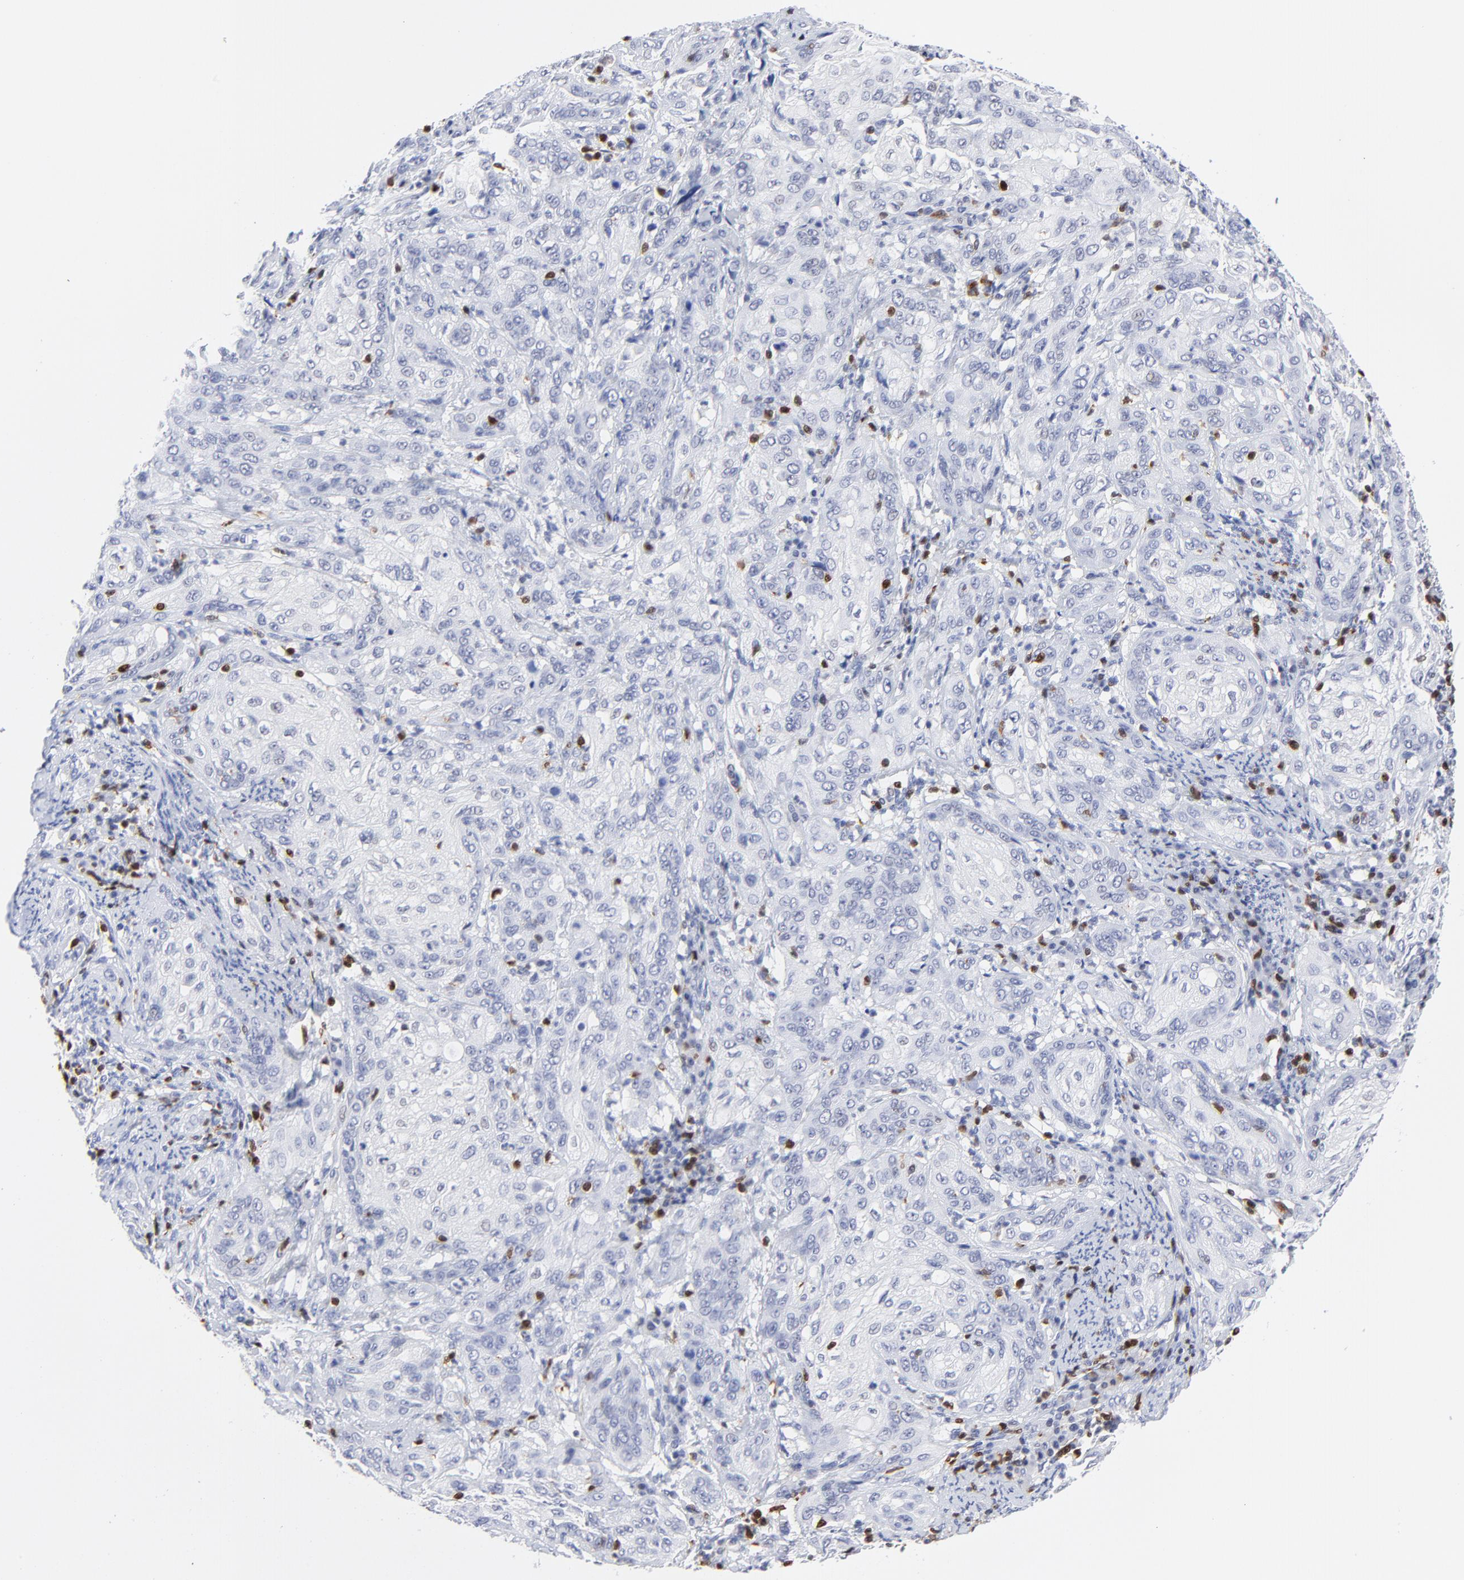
{"staining": {"intensity": "negative", "quantity": "none", "location": "none"}, "tissue": "cervical cancer", "cell_type": "Tumor cells", "image_type": "cancer", "snomed": [{"axis": "morphology", "description": "Squamous cell carcinoma, NOS"}, {"axis": "topography", "description": "Cervix"}], "caption": "High power microscopy photomicrograph of an immunohistochemistry photomicrograph of cervical cancer (squamous cell carcinoma), revealing no significant positivity in tumor cells. (Brightfield microscopy of DAB IHC at high magnification).", "gene": "ZAP70", "patient": {"sex": "female", "age": 41}}